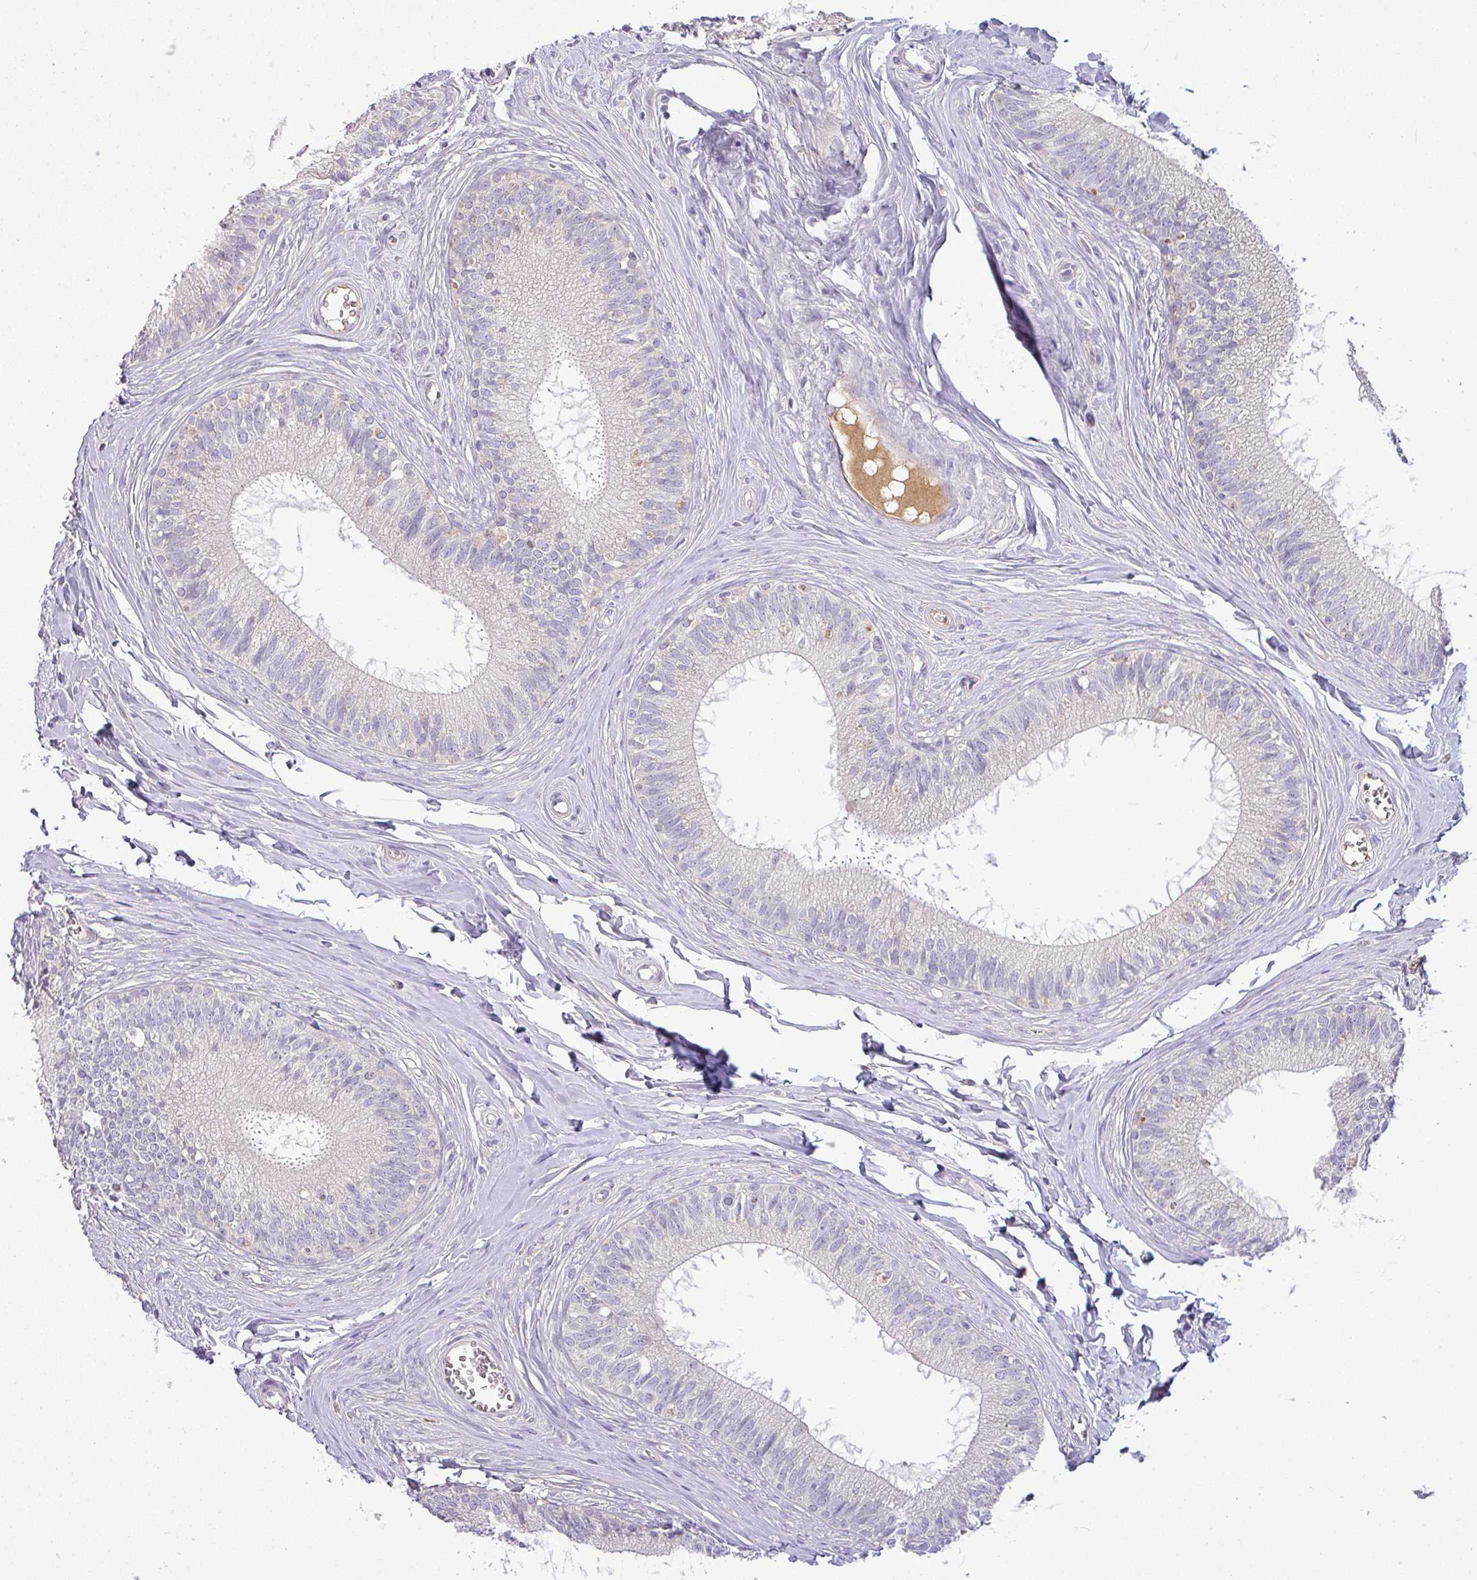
{"staining": {"intensity": "negative", "quantity": "none", "location": "none"}, "tissue": "epididymis", "cell_type": "Glandular cells", "image_type": "normal", "snomed": [{"axis": "morphology", "description": "Normal tissue, NOS"}, {"axis": "topography", "description": "Epididymis"}], "caption": "Immunohistochemistry of benign human epididymis displays no staining in glandular cells. Brightfield microscopy of immunohistochemistry stained with DAB (3,3'-diaminobenzidine) (brown) and hematoxylin (blue), captured at high magnification.", "gene": "APOM", "patient": {"sex": "male", "age": 33}}